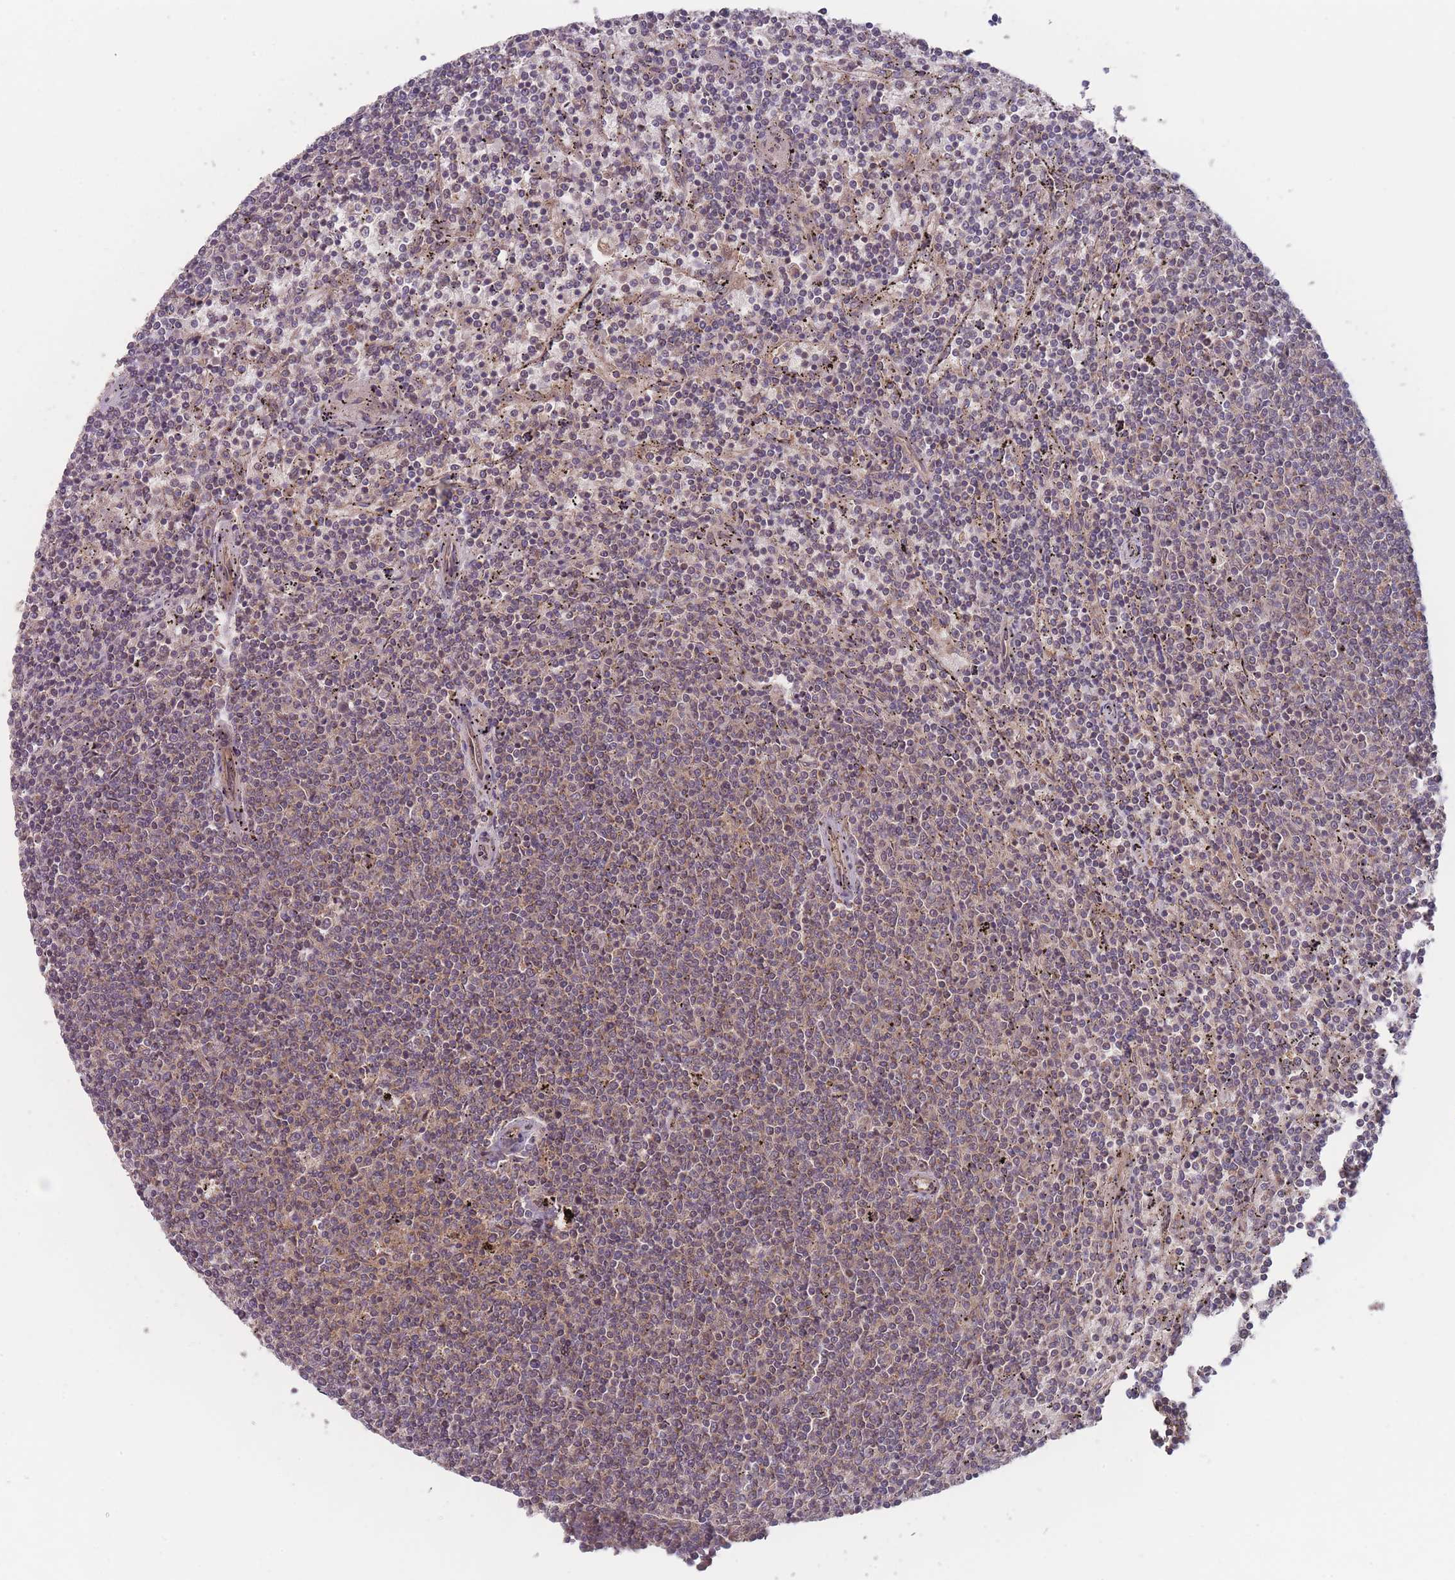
{"staining": {"intensity": "weak", "quantity": ">75%", "location": "cytoplasmic/membranous"}, "tissue": "lymphoma", "cell_type": "Tumor cells", "image_type": "cancer", "snomed": [{"axis": "morphology", "description": "Malignant lymphoma, non-Hodgkin's type, Low grade"}, {"axis": "topography", "description": "Spleen"}], "caption": "Brown immunohistochemical staining in lymphoma exhibits weak cytoplasmic/membranous positivity in about >75% of tumor cells.", "gene": "ATP5MG", "patient": {"sex": "female", "age": 50}}